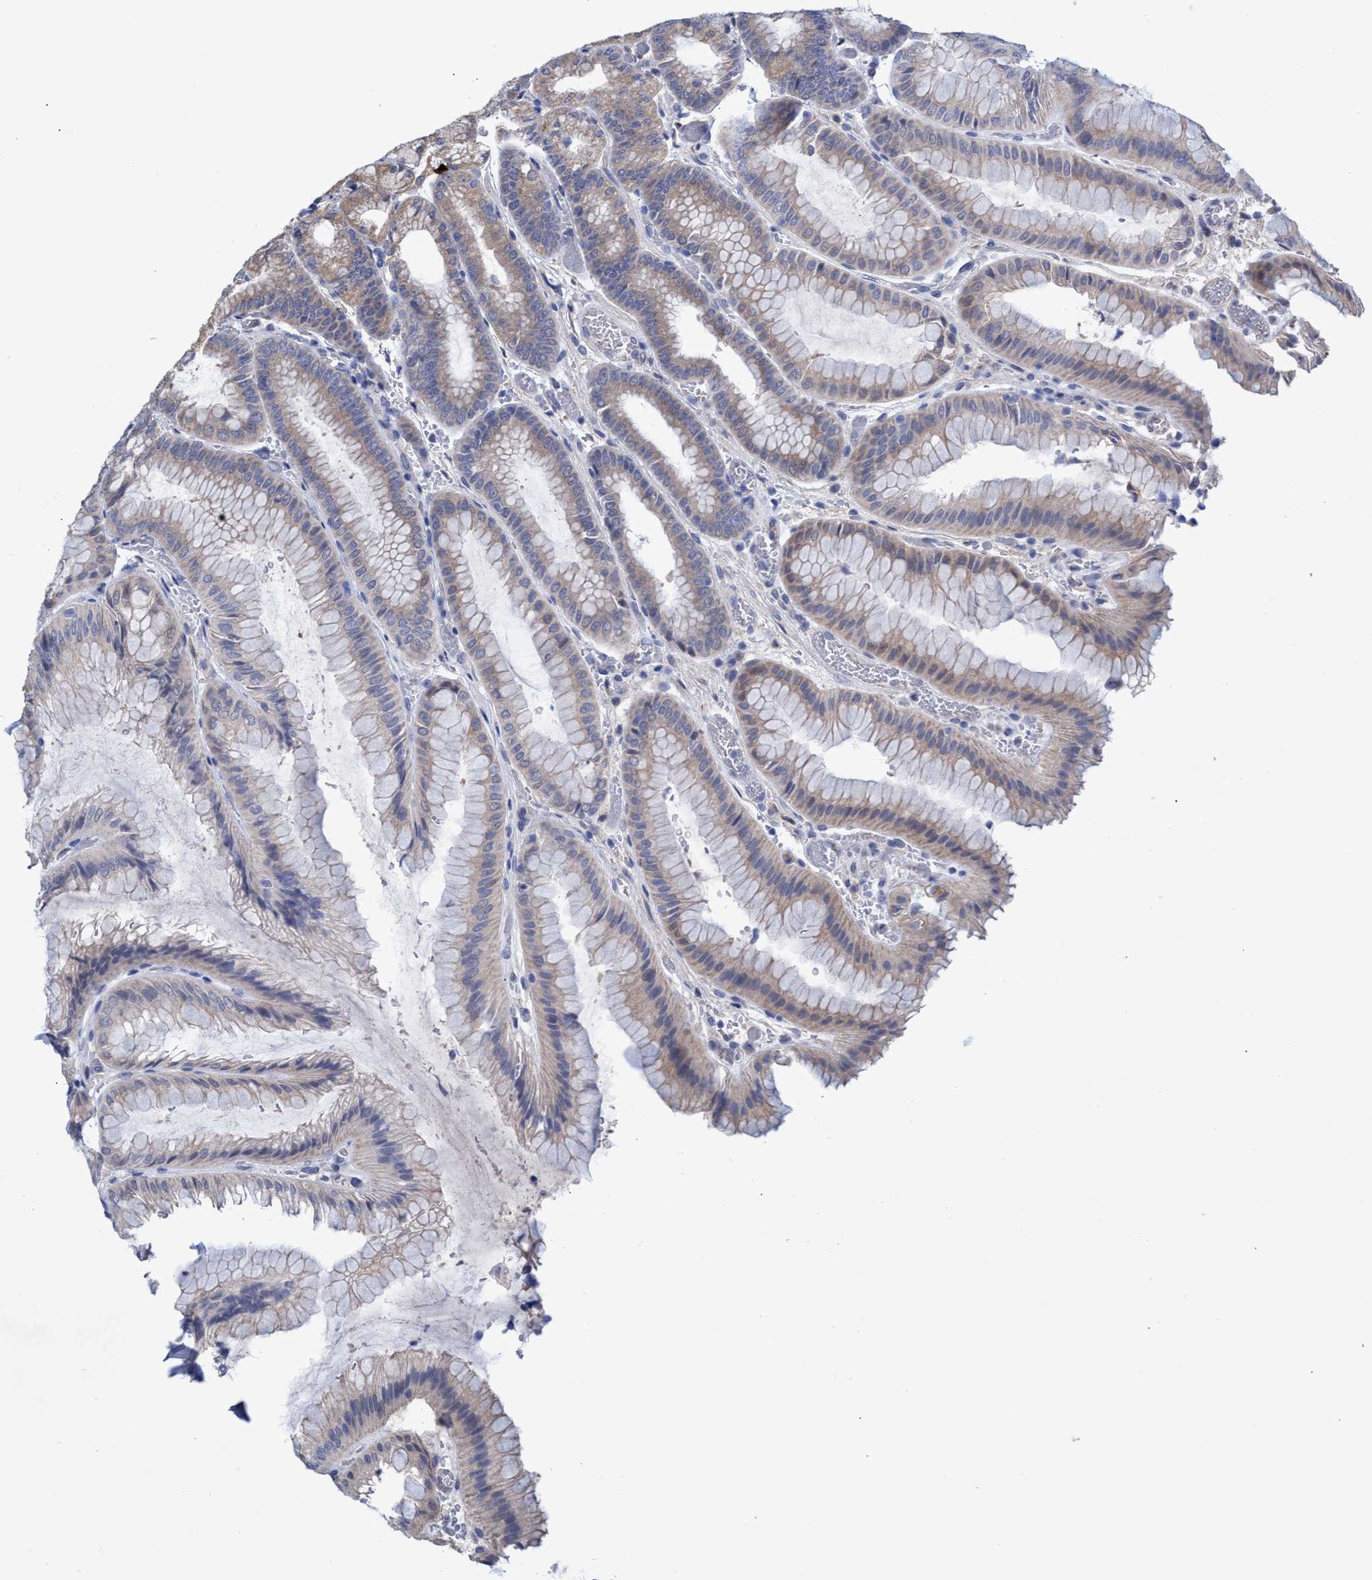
{"staining": {"intensity": "weak", "quantity": "25%-75%", "location": "cytoplasmic/membranous"}, "tissue": "stomach", "cell_type": "Glandular cells", "image_type": "normal", "snomed": [{"axis": "morphology", "description": "Normal tissue, NOS"}, {"axis": "morphology", "description": "Carcinoid, malignant, NOS"}, {"axis": "topography", "description": "Stomach, upper"}], "caption": "Immunohistochemistry histopathology image of benign stomach: human stomach stained using immunohistochemistry (IHC) reveals low levels of weak protein expression localized specifically in the cytoplasmic/membranous of glandular cells, appearing as a cytoplasmic/membranous brown color.", "gene": "SVEP1", "patient": {"sex": "male", "age": 39}}